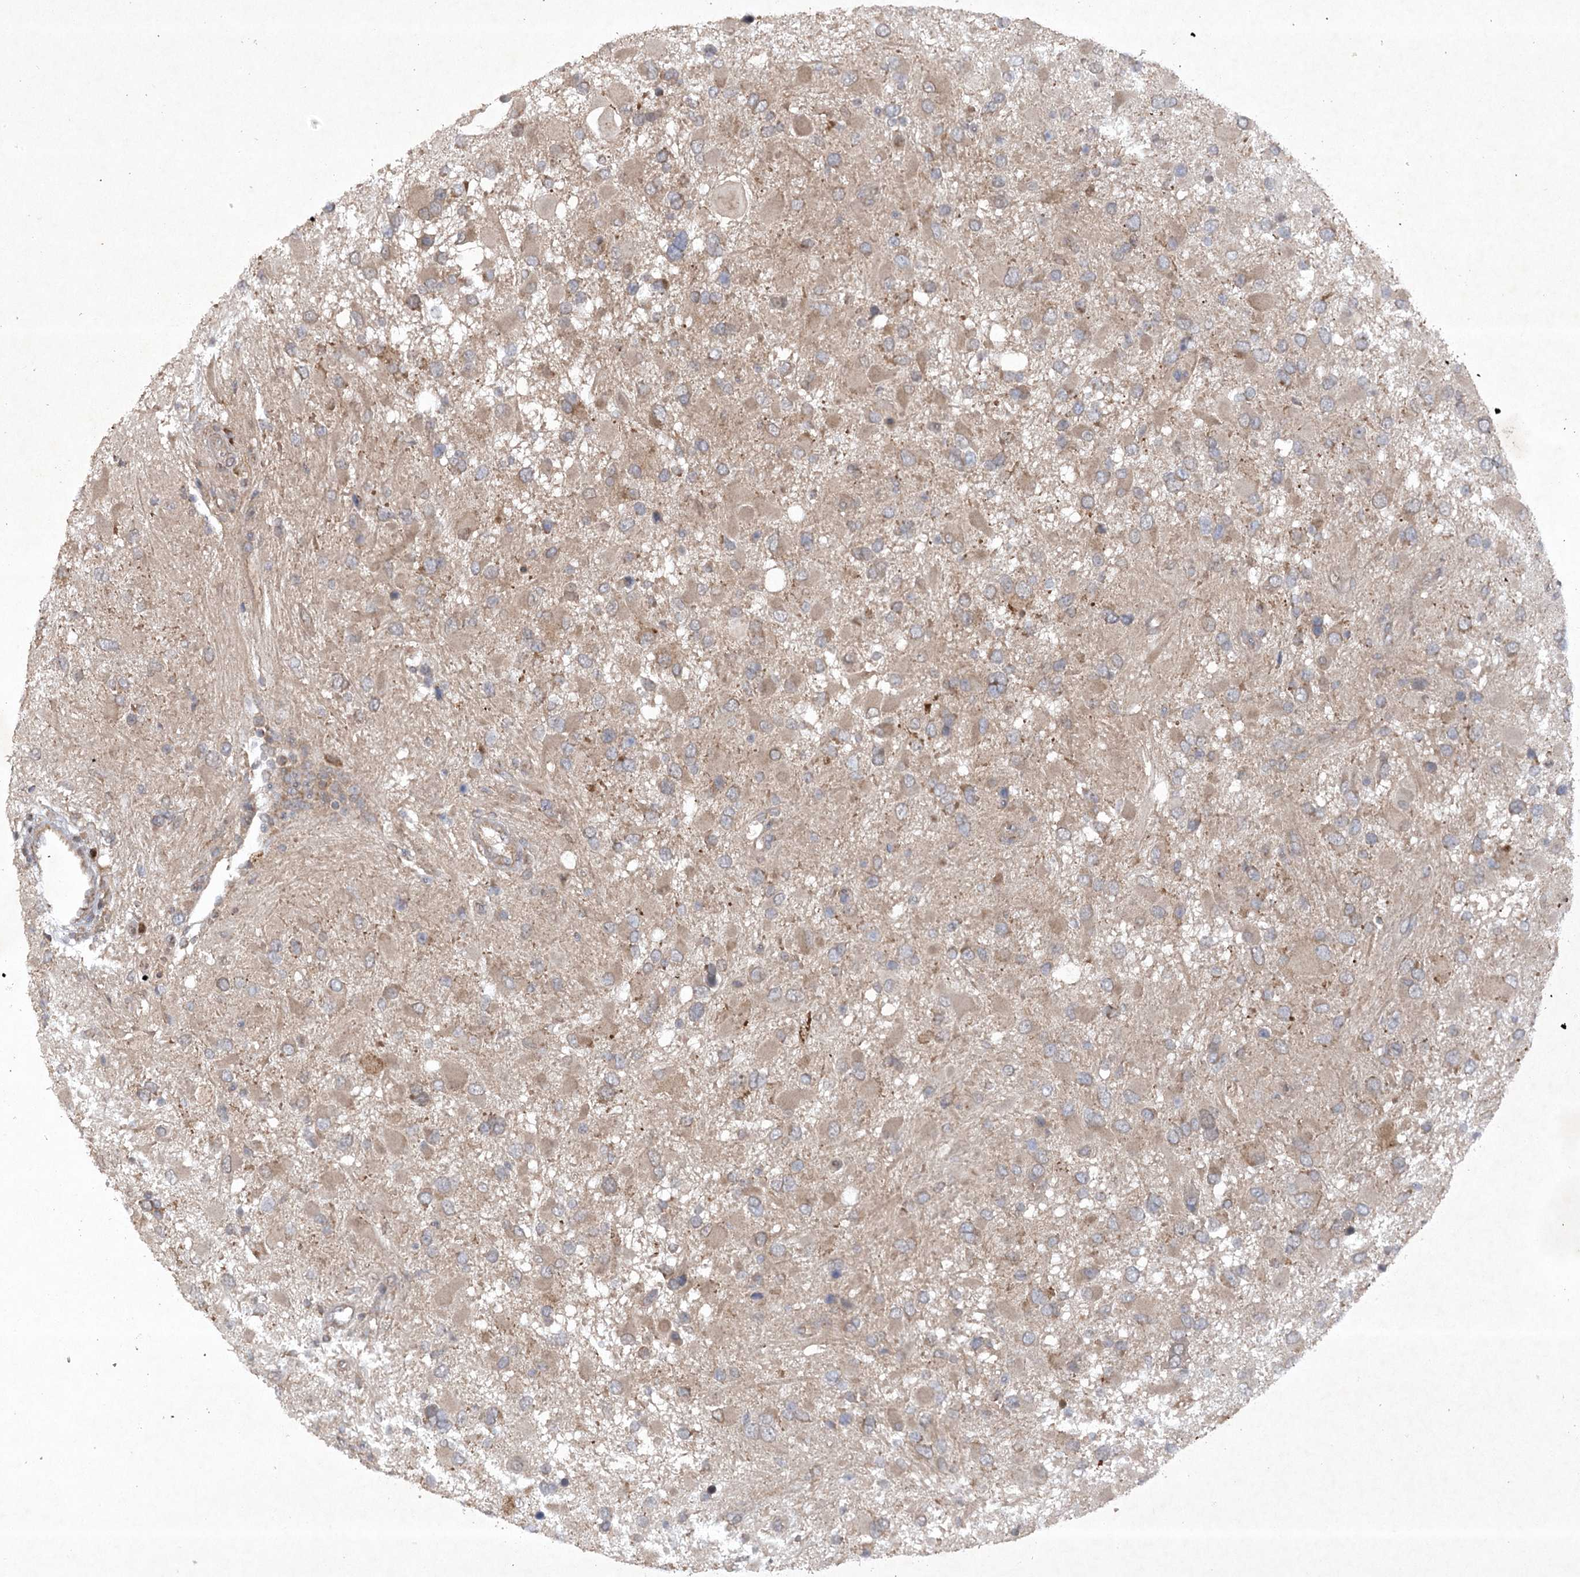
{"staining": {"intensity": "moderate", "quantity": "25%-75%", "location": "cytoplasmic/membranous"}, "tissue": "glioma", "cell_type": "Tumor cells", "image_type": "cancer", "snomed": [{"axis": "morphology", "description": "Glioma, malignant, High grade"}, {"axis": "topography", "description": "Brain"}], "caption": "Tumor cells show moderate cytoplasmic/membranous expression in approximately 25%-75% of cells in high-grade glioma (malignant).", "gene": "TRAF3IP1", "patient": {"sex": "male", "age": 53}}